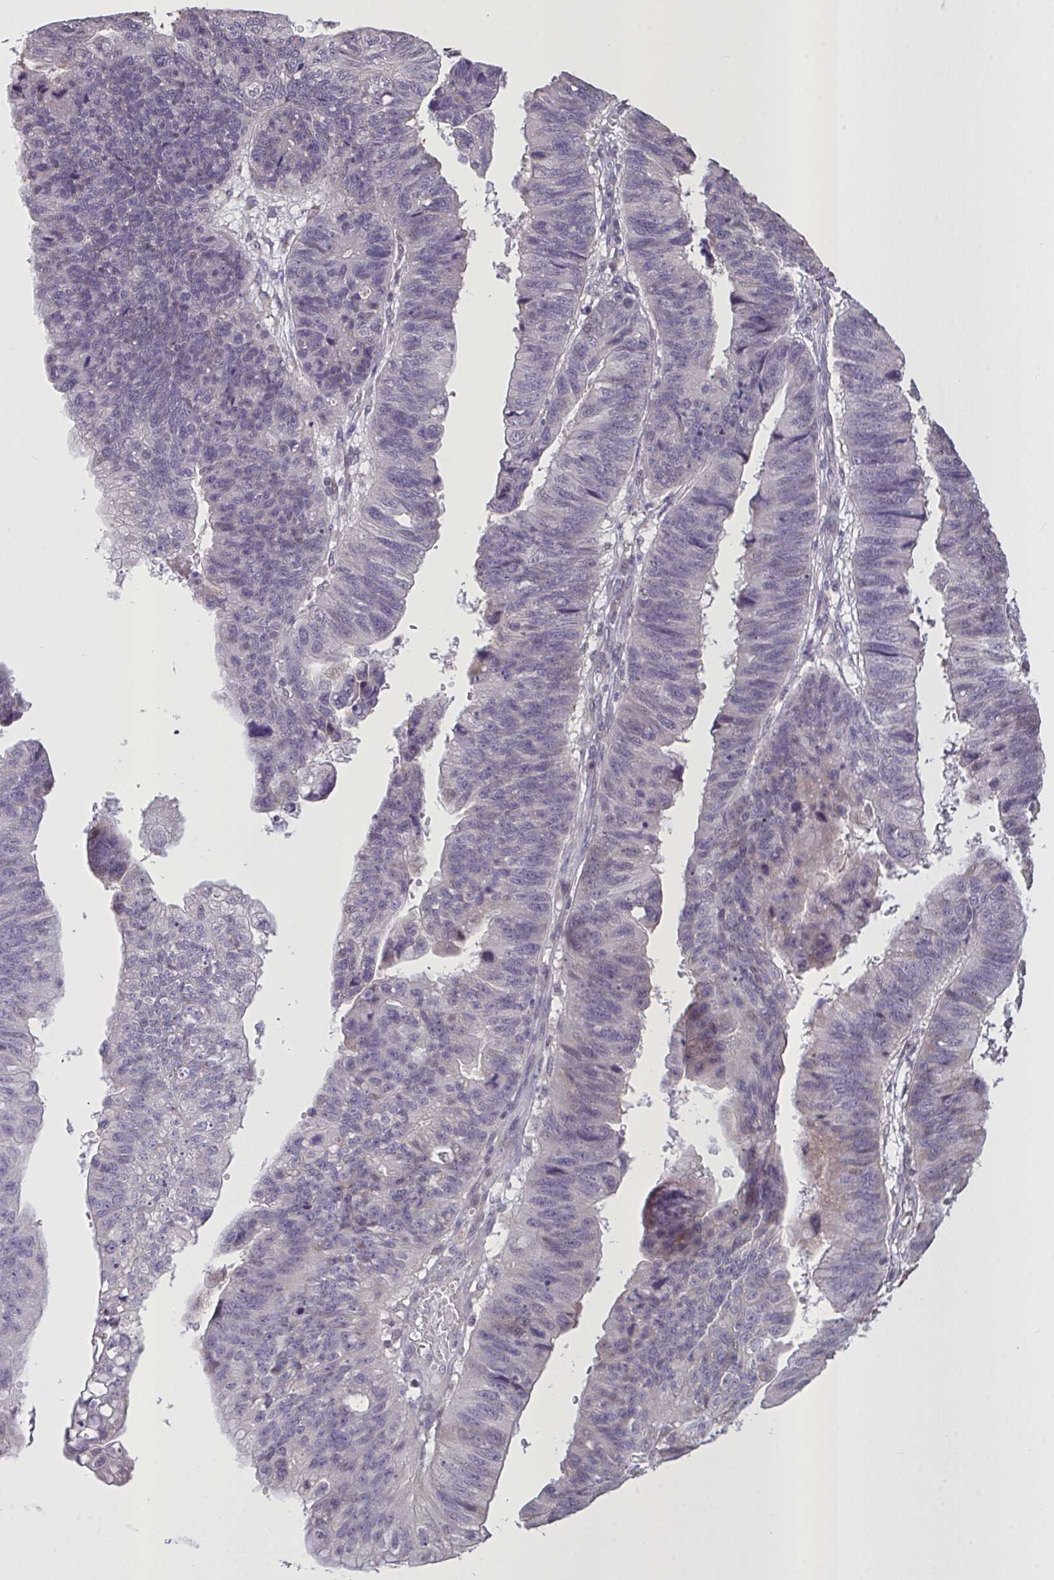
{"staining": {"intensity": "negative", "quantity": "none", "location": "none"}, "tissue": "stomach cancer", "cell_type": "Tumor cells", "image_type": "cancer", "snomed": [{"axis": "morphology", "description": "Adenocarcinoma, NOS"}, {"axis": "topography", "description": "Stomach"}], "caption": "An immunohistochemistry photomicrograph of stomach cancer is shown. There is no staining in tumor cells of stomach cancer. (Stains: DAB (3,3'-diaminobenzidine) immunohistochemistry with hematoxylin counter stain, Microscopy: brightfield microscopy at high magnification).", "gene": "MRGPRX2", "patient": {"sex": "male", "age": 59}}